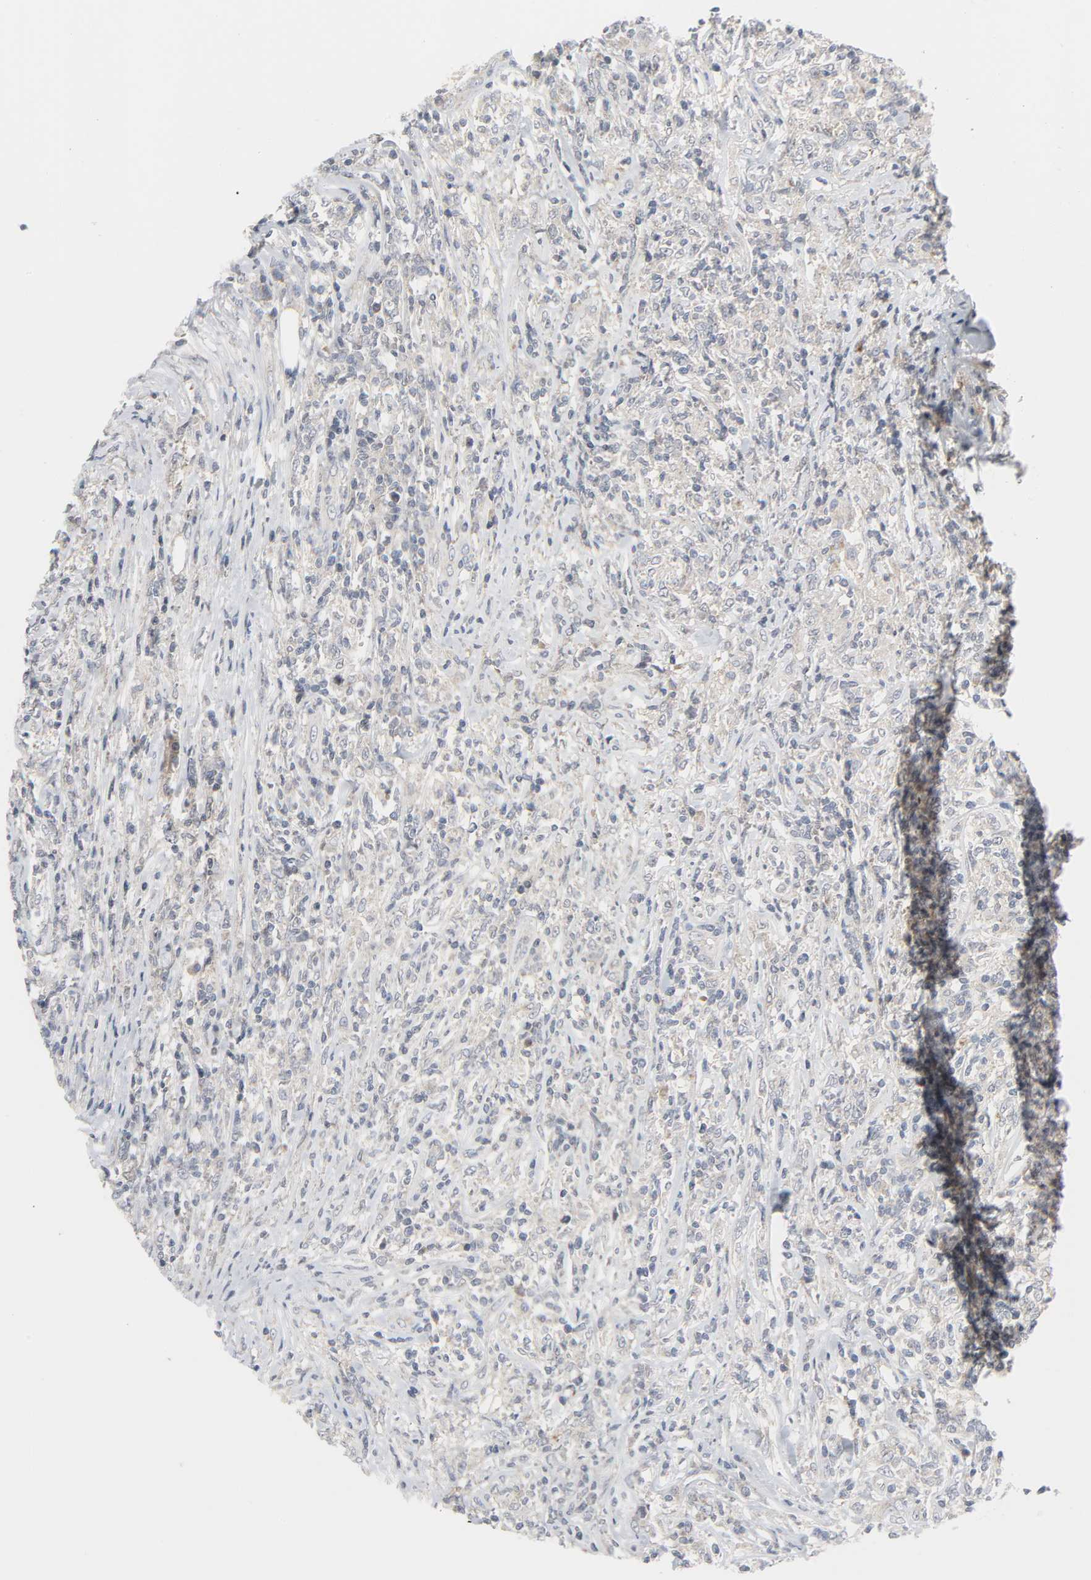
{"staining": {"intensity": "weak", "quantity": ">75%", "location": "cytoplasmic/membranous"}, "tissue": "lymphoma", "cell_type": "Tumor cells", "image_type": "cancer", "snomed": [{"axis": "morphology", "description": "Malignant lymphoma, non-Hodgkin's type, High grade"}, {"axis": "topography", "description": "Lymph node"}], "caption": "Immunohistochemistry (IHC) of high-grade malignant lymphoma, non-Hodgkin's type shows low levels of weak cytoplasmic/membranous expression in about >75% of tumor cells.", "gene": "CLIP1", "patient": {"sex": "female", "age": 84}}